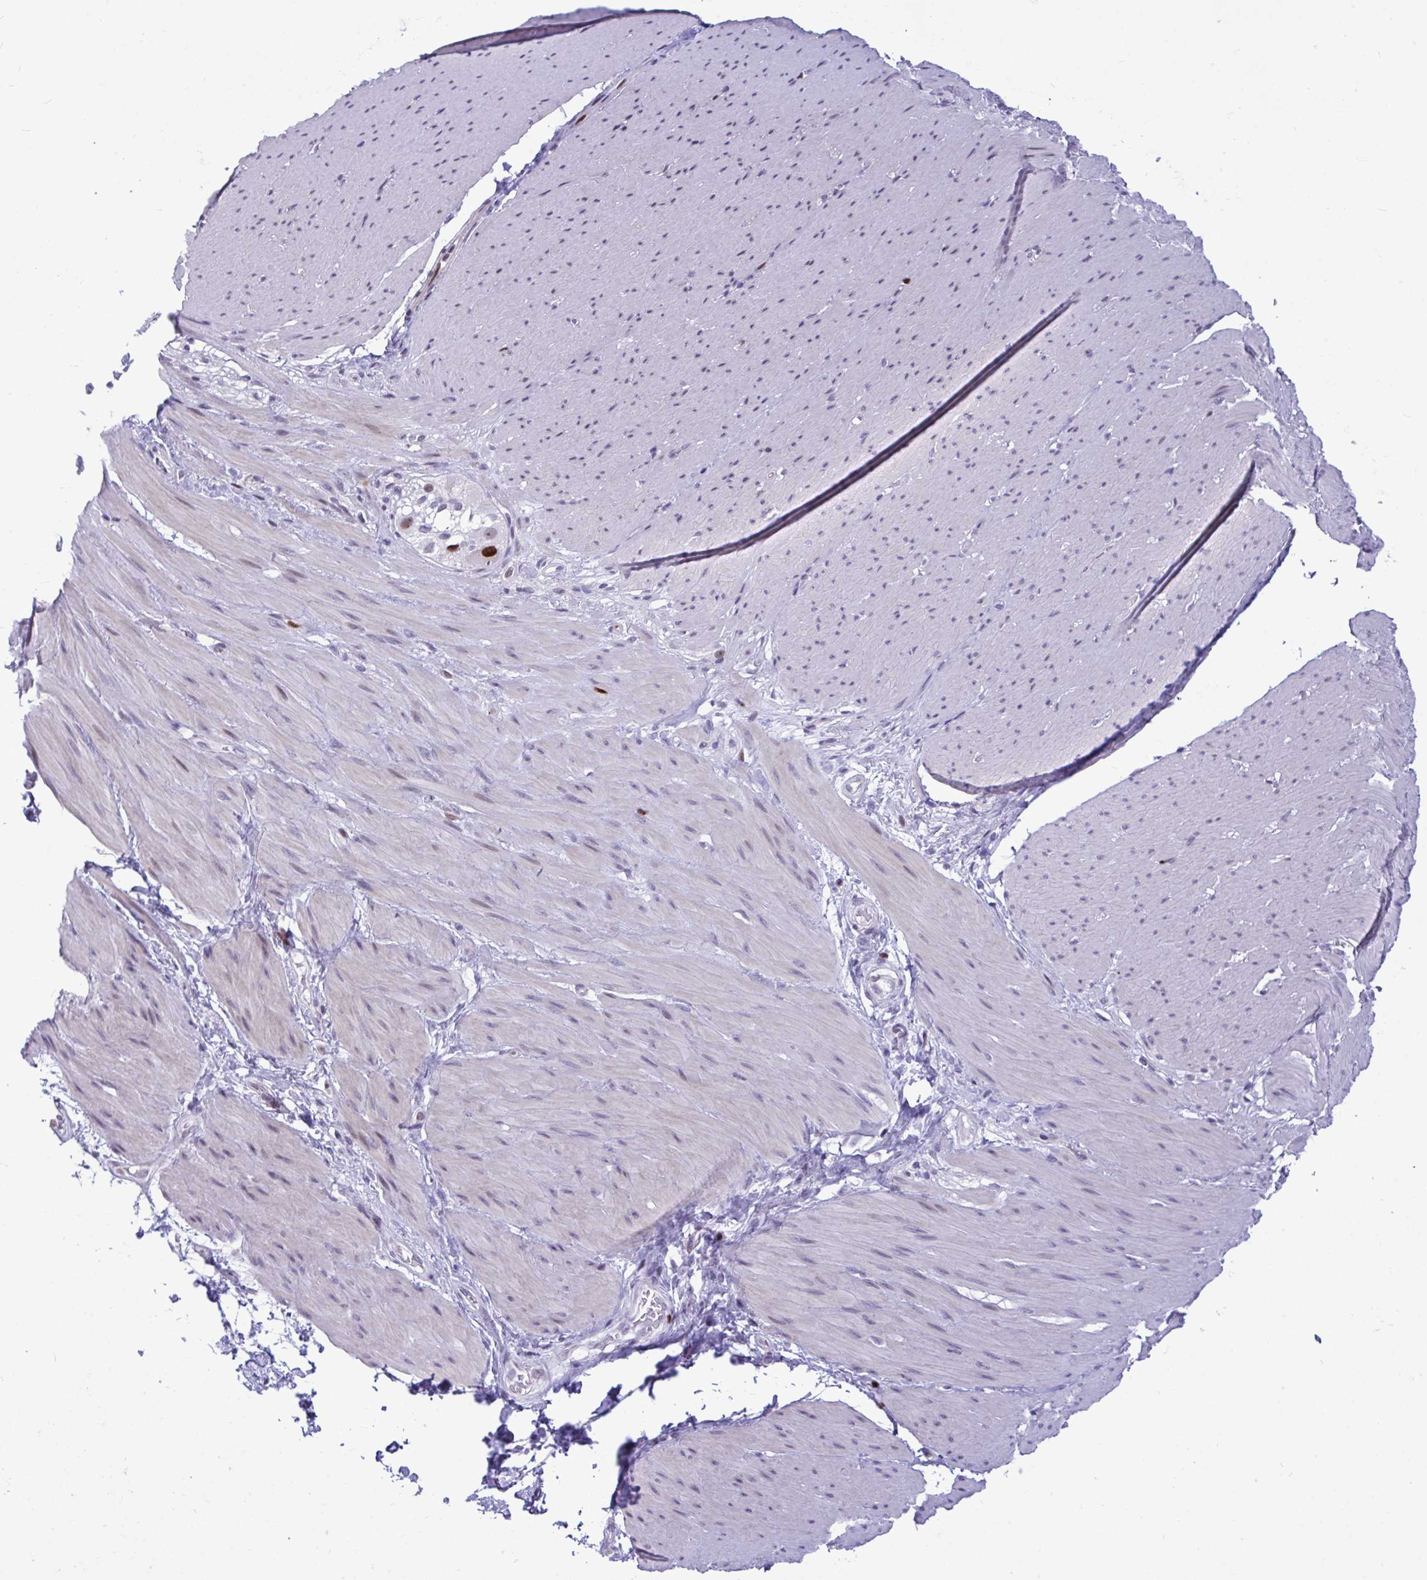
{"staining": {"intensity": "weak", "quantity": "<25%", "location": "nuclear"}, "tissue": "smooth muscle", "cell_type": "Smooth muscle cells", "image_type": "normal", "snomed": [{"axis": "morphology", "description": "Normal tissue, NOS"}, {"axis": "topography", "description": "Smooth muscle"}, {"axis": "topography", "description": "Rectum"}], "caption": "Immunohistochemistry micrograph of normal smooth muscle stained for a protein (brown), which reveals no staining in smooth muscle cells.", "gene": "C1QL2", "patient": {"sex": "male", "age": 53}}